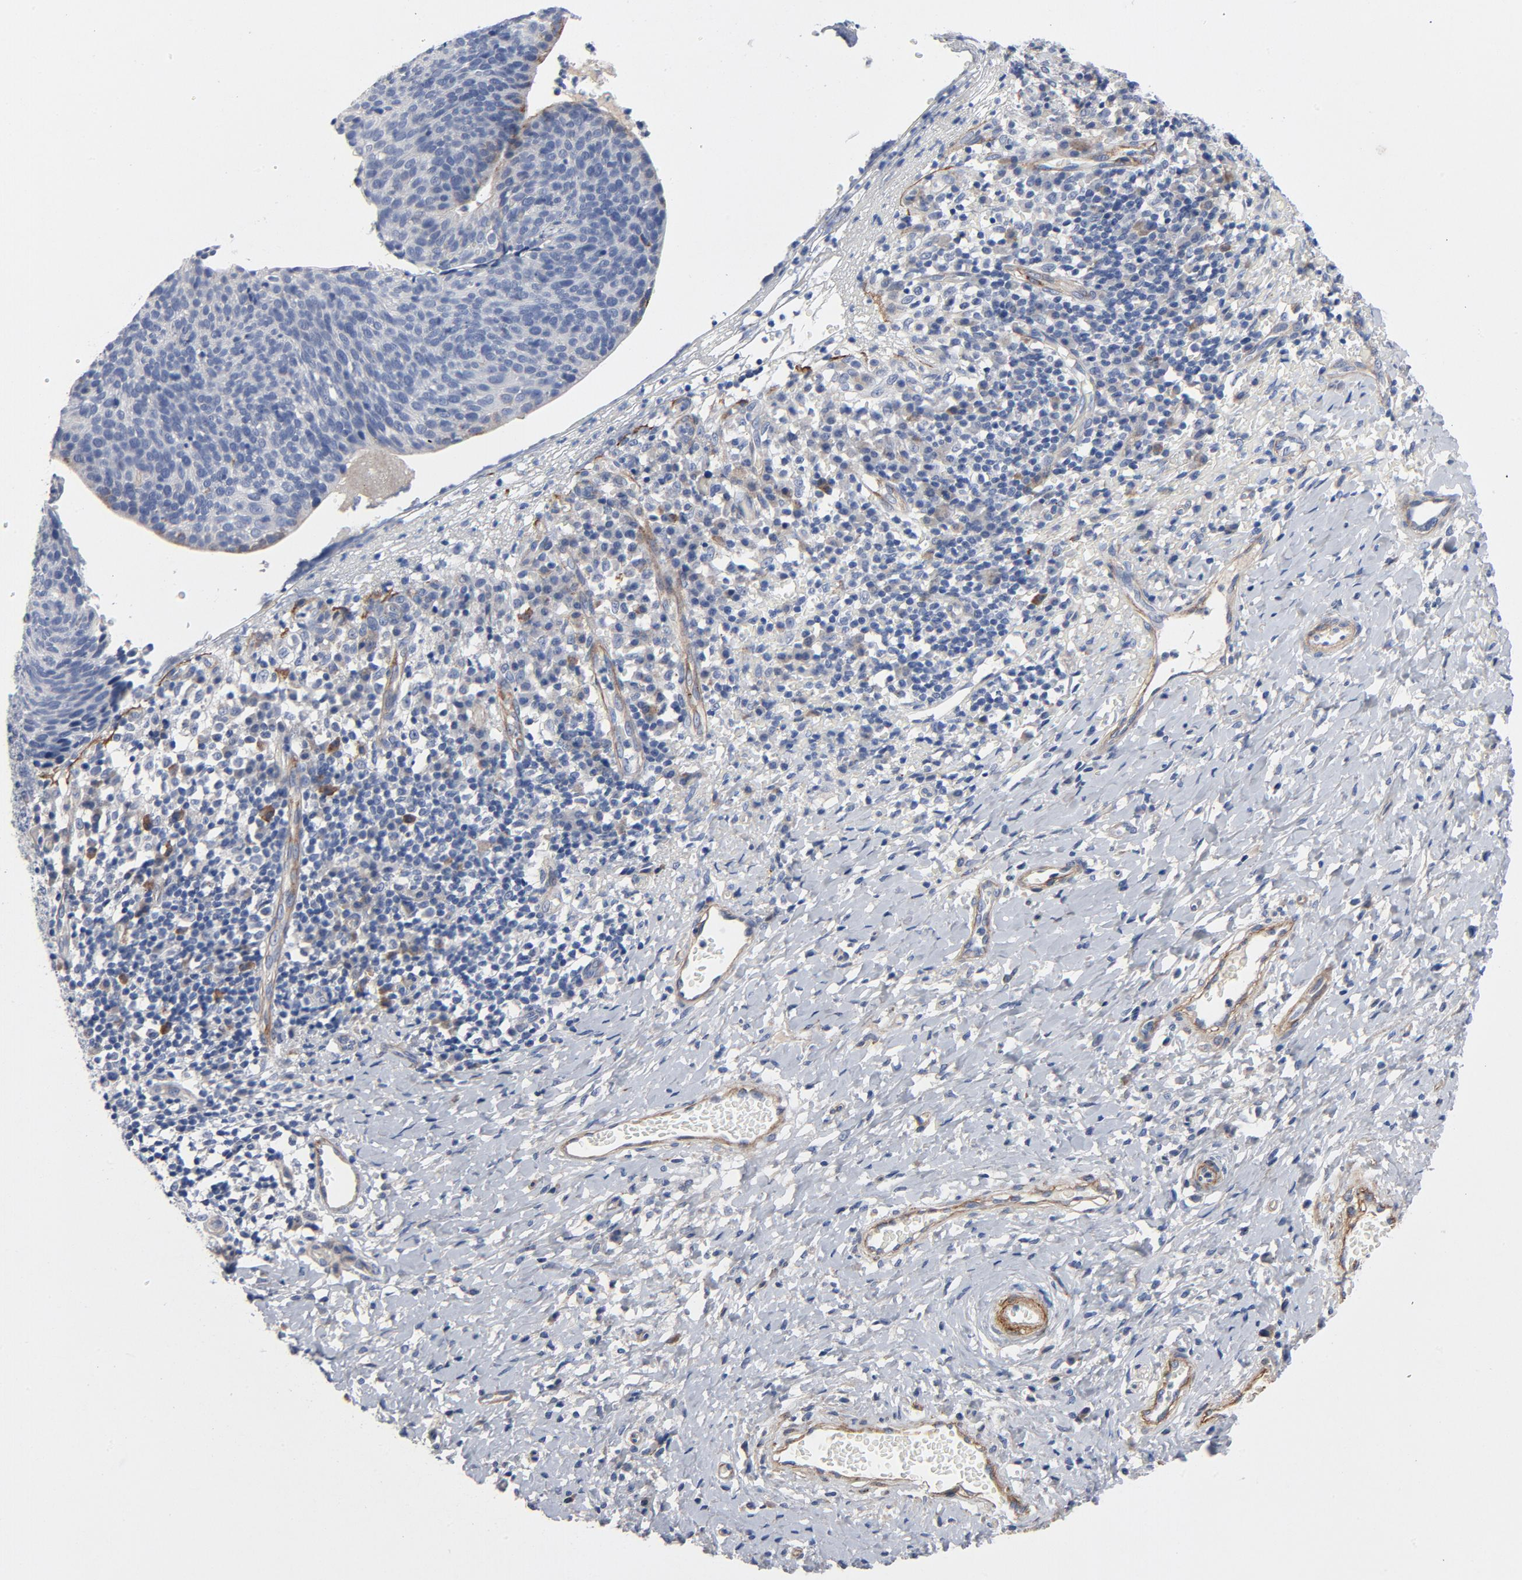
{"staining": {"intensity": "negative", "quantity": "none", "location": "none"}, "tissue": "cervical cancer", "cell_type": "Tumor cells", "image_type": "cancer", "snomed": [{"axis": "morphology", "description": "Normal tissue, NOS"}, {"axis": "morphology", "description": "Squamous cell carcinoma, NOS"}, {"axis": "topography", "description": "Cervix"}], "caption": "Image shows no significant protein expression in tumor cells of squamous cell carcinoma (cervical).", "gene": "LAMC1", "patient": {"sex": "female", "age": 39}}